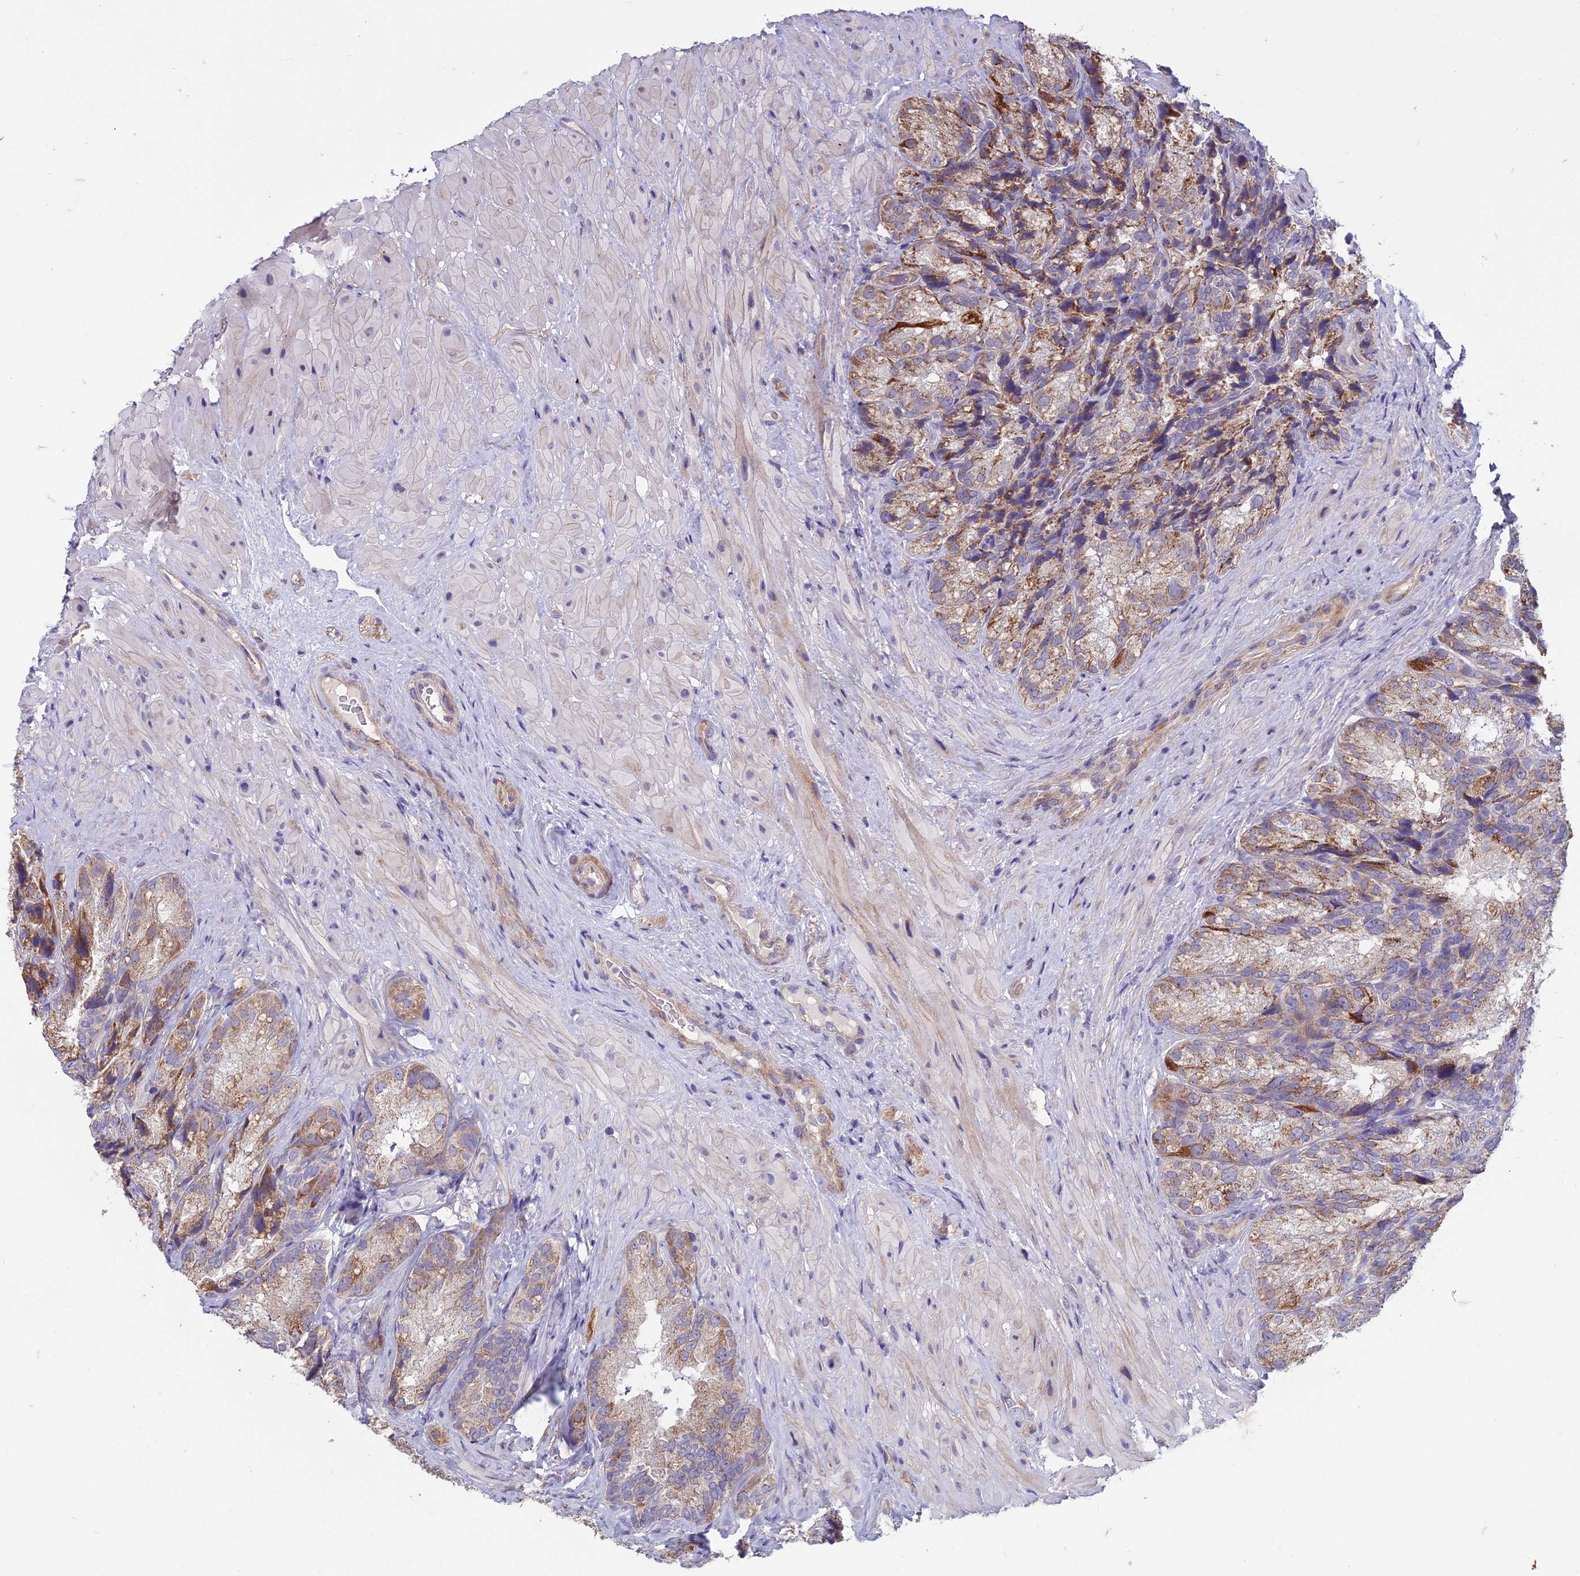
{"staining": {"intensity": "moderate", "quantity": "25%-75%", "location": "cytoplasmic/membranous"}, "tissue": "seminal vesicle", "cell_type": "Glandular cells", "image_type": "normal", "snomed": [{"axis": "morphology", "description": "Normal tissue, NOS"}, {"axis": "topography", "description": "Seminal veicle"}], "caption": "DAB (3,3'-diaminobenzidine) immunohistochemical staining of normal human seminal vesicle displays moderate cytoplasmic/membranous protein expression in approximately 25%-75% of glandular cells.", "gene": "DUS2", "patient": {"sex": "male", "age": 58}}